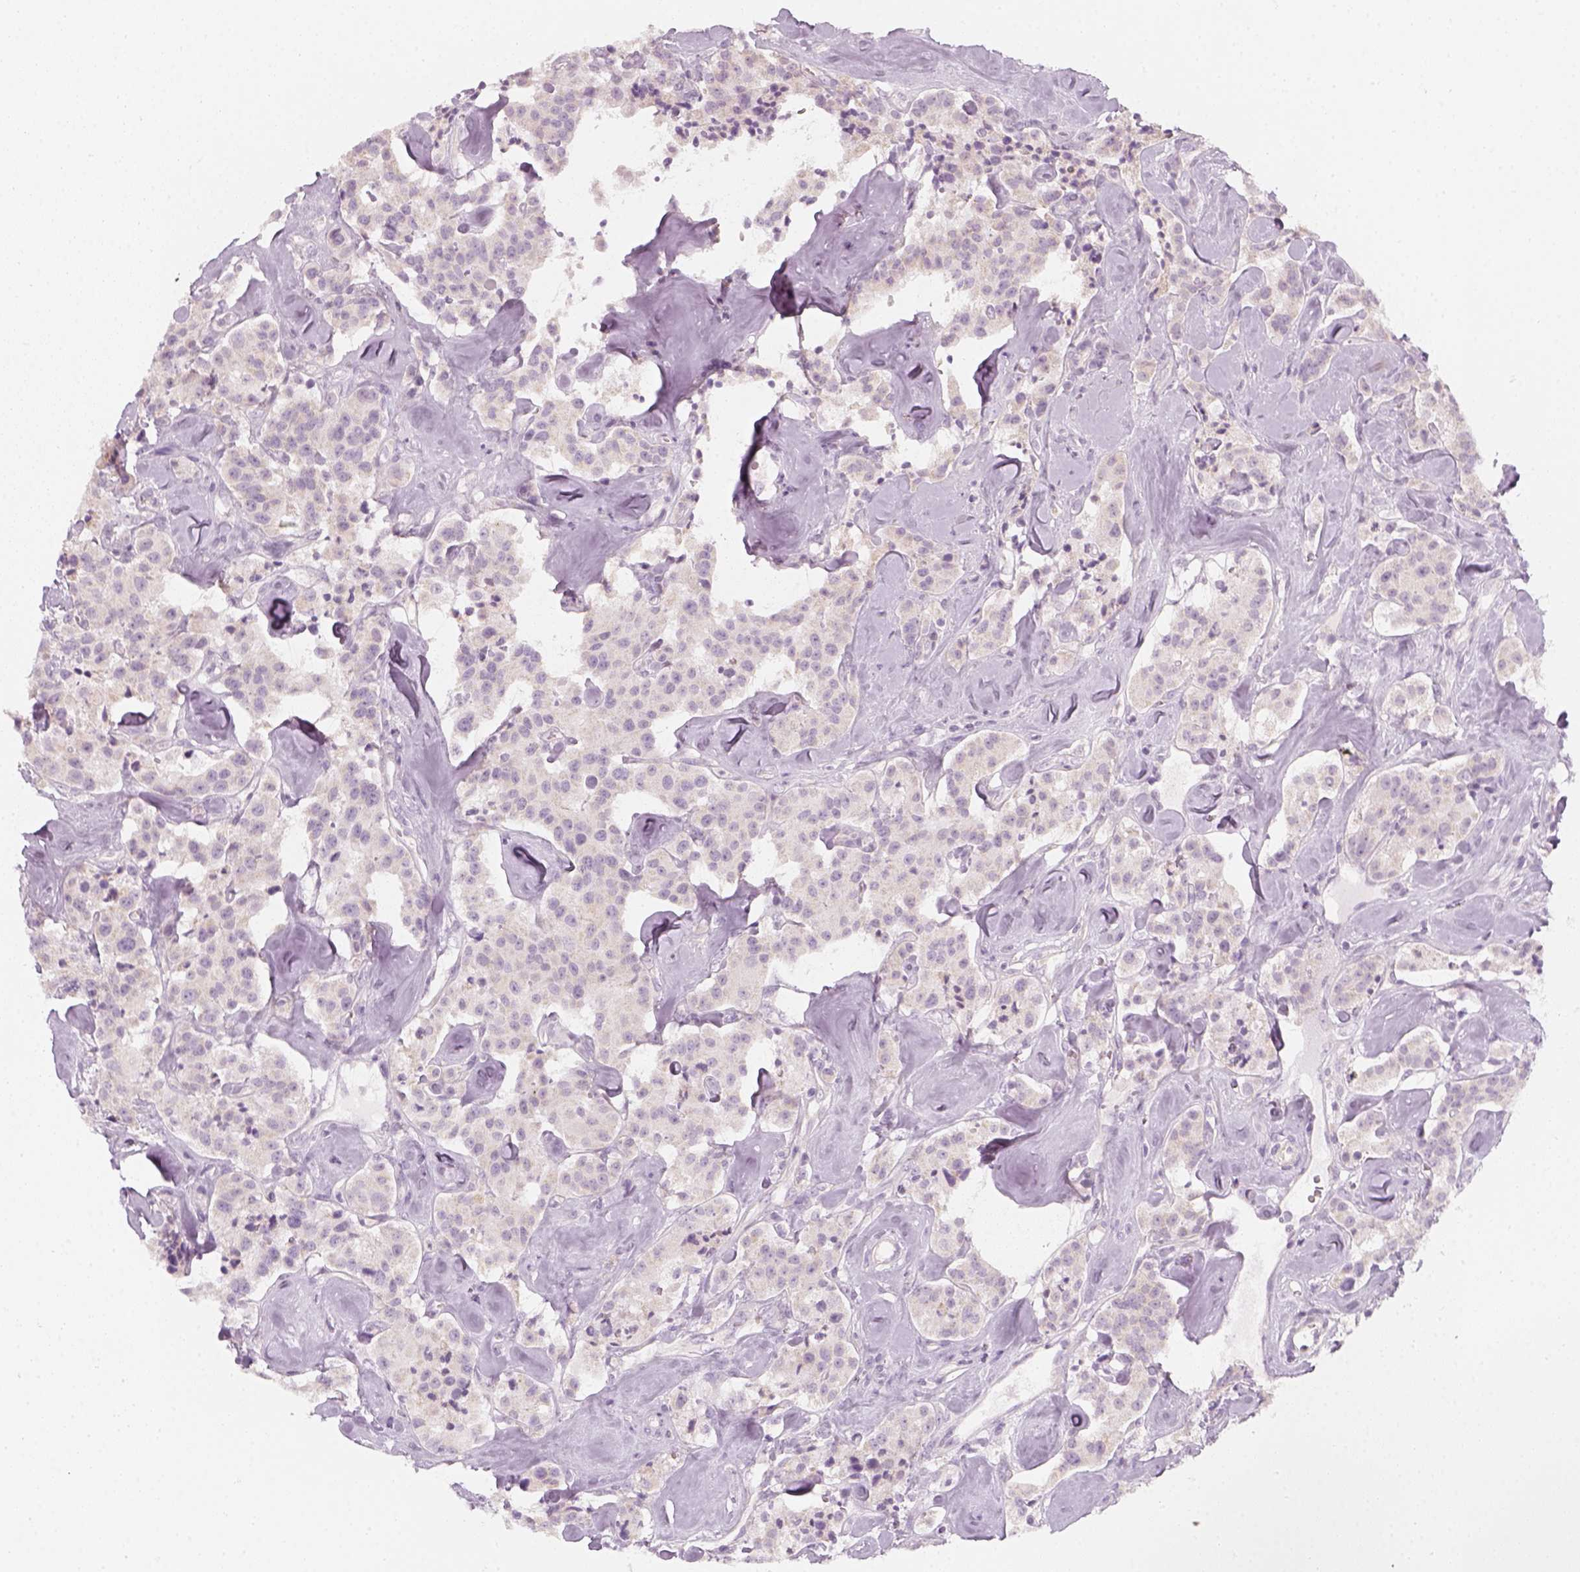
{"staining": {"intensity": "negative", "quantity": "none", "location": "none"}, "tissue": "carcinoid", "cell_type": "Tumor cells", "image_type": "cancer", "snomed": [{"axis": "morphology", "description": "Carcinoid, malignant, NOS"}, {"axis": "topography", "description": "Pancreas"}], "caption": "DAB (3,3'-diaminobenzidine) immunohistochemical staining of human carcinoid exhibits no significant expression in tumor cells.", "gene": "PRAME", "patient": {"sex": "male", "age": 41}}